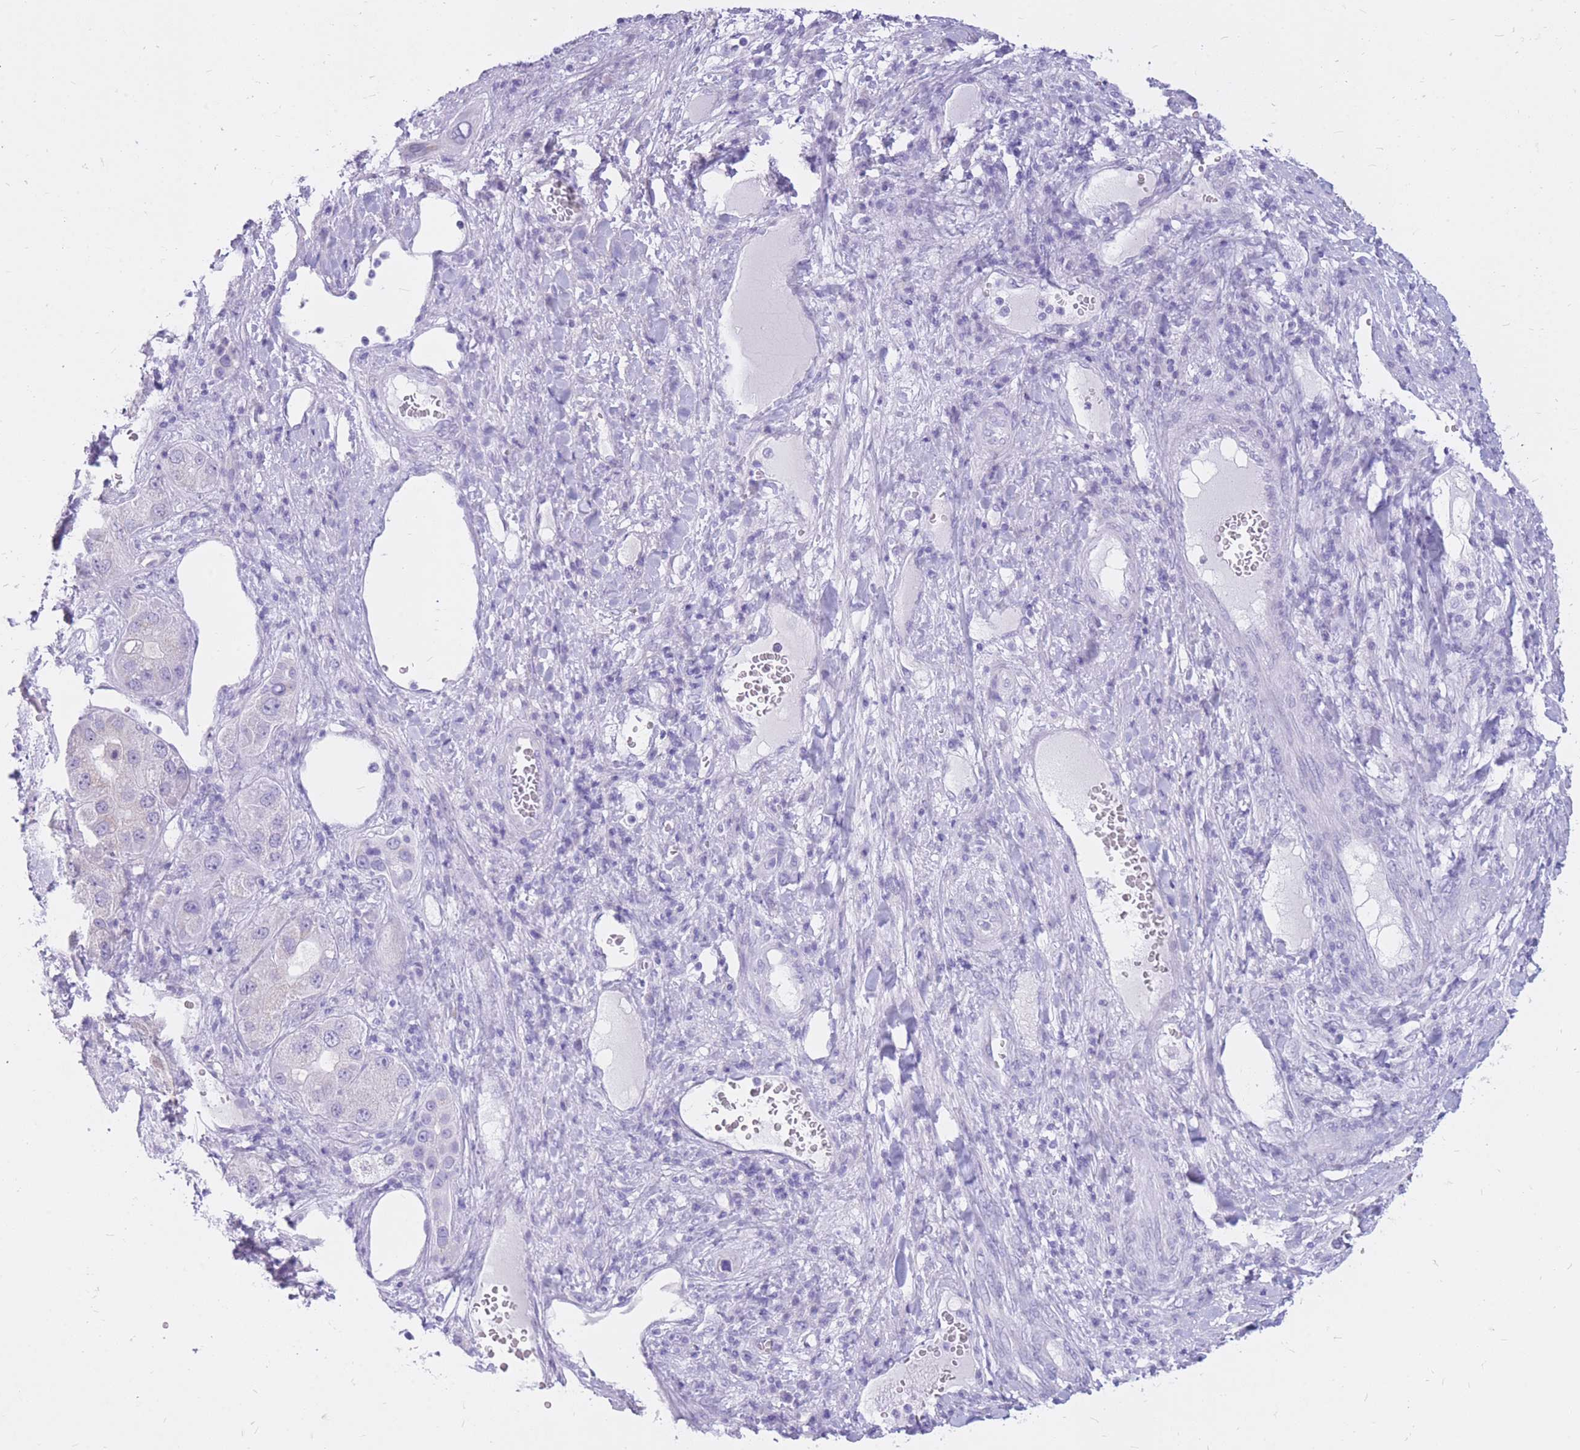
{"staining": {"intensity": "negative", "quantity": "none", "location": "none"}, "tissue": "liver cancer", "cell_type": "Tumor cells", "image_type": "cancer", "snomed": [{"axis": "morphology", "description": "Carcinoma, Hepatocellular, NOS"}, {"axis": "topography", "description": "Liver"}], "caption": "Immunohistochemical staining of human hepatocellular carcinoma (liver) displays no significant positivity in tumor cells.", "gene": "CYP21A2", "patient": {"sex": "female", "age": 73}}